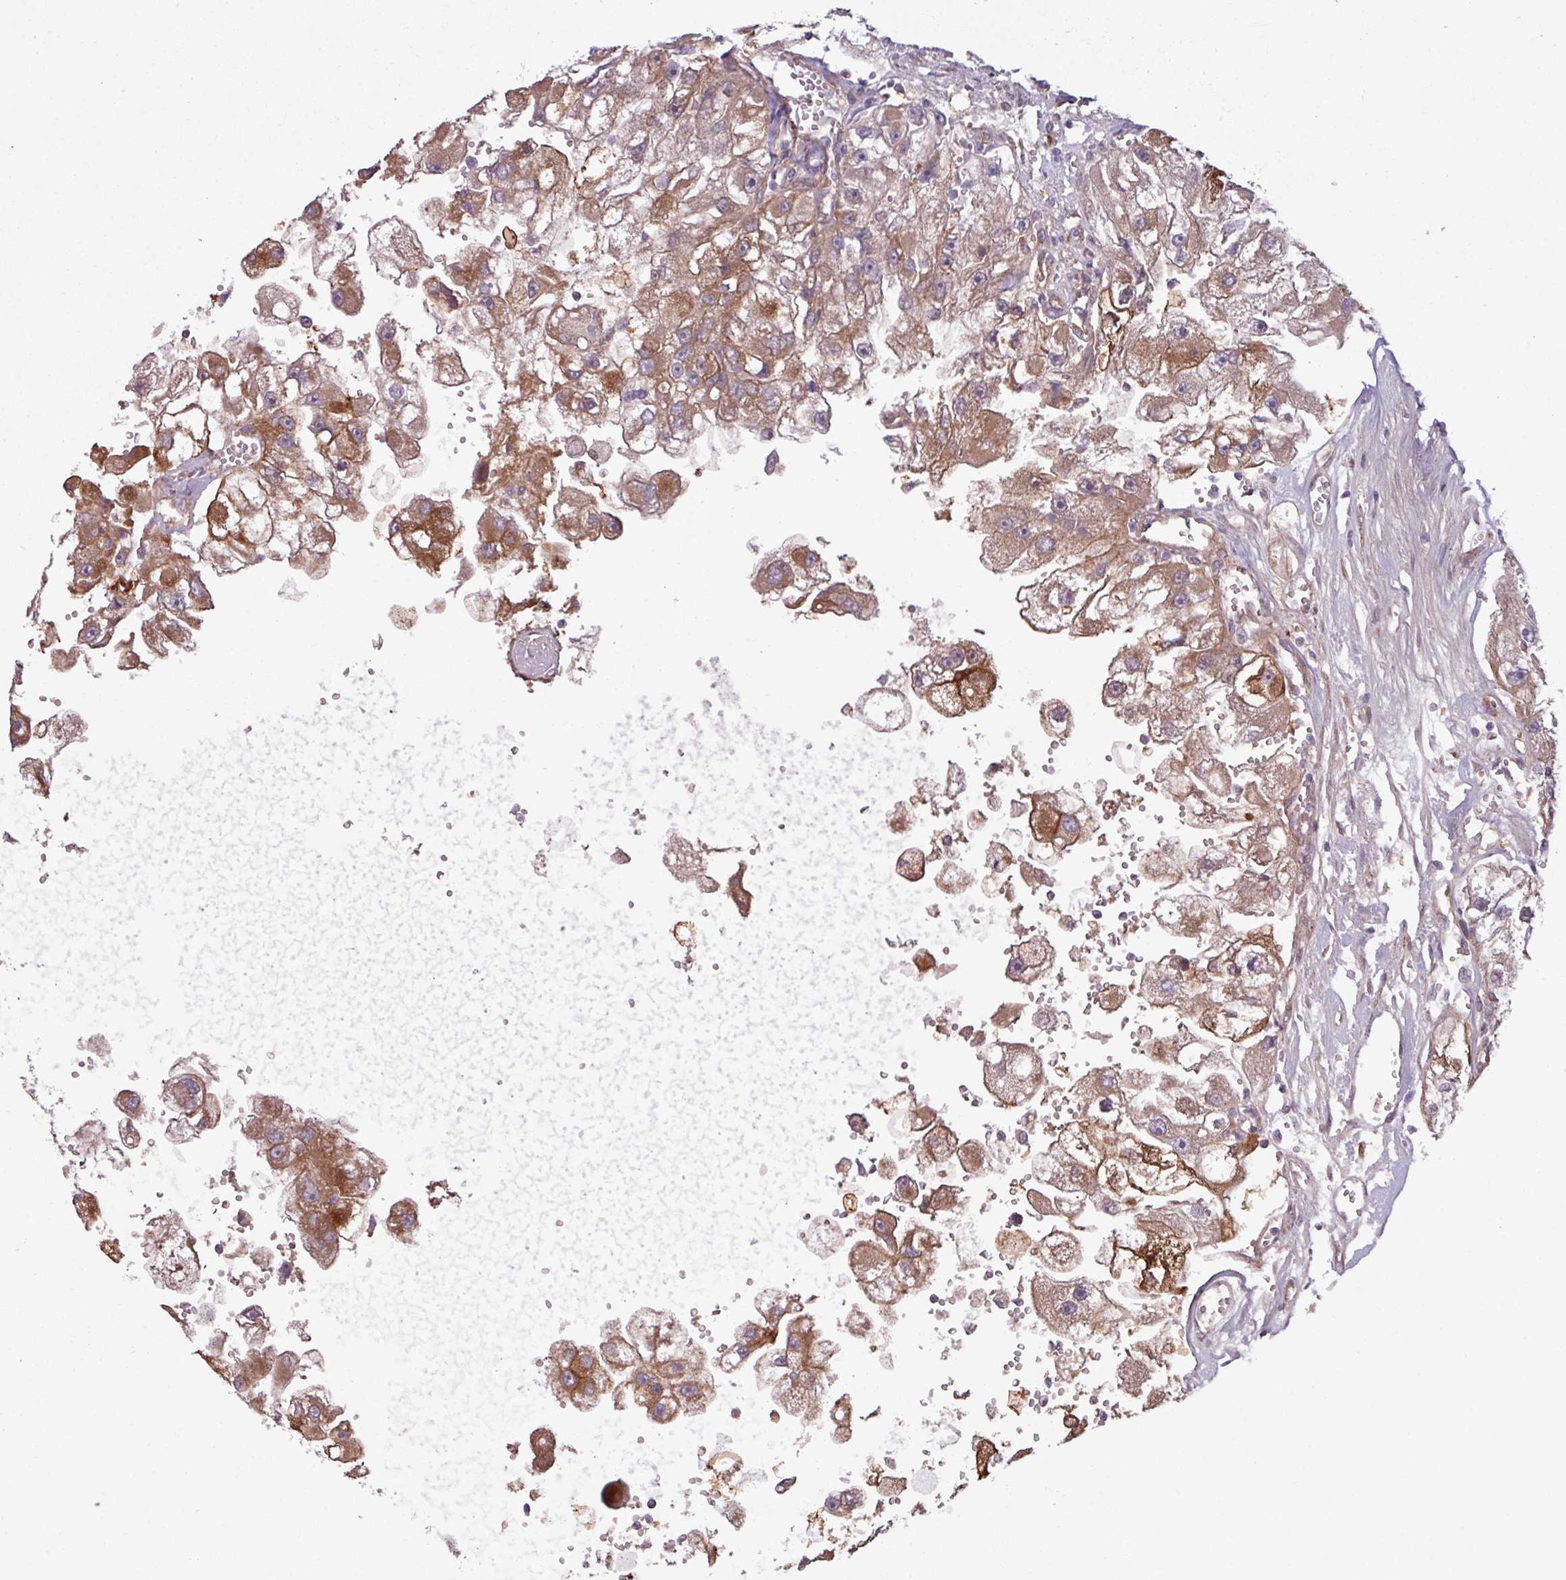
{"staining": {"intensity": "moderate", "quantity": ">75%", "location": "cytoplasmic/membranous"}, "tissue": "renal cancer", "cell_type": "Tumor cells", "image_type": "cancer", "snomed": [{"axis": "morphology", "description": "Adenocarcinoma, NOS"}, {"axis": "topography", "description": "Kidney"}], "caption": "Human renal adenocarcinoma stained for a protein (brown) exhibits moderate cytoplasmic/membranous positive positivity in about >75% of tumor cells.", "gene": "PDPR", "patient": {"sex": "male", "age": 63}}